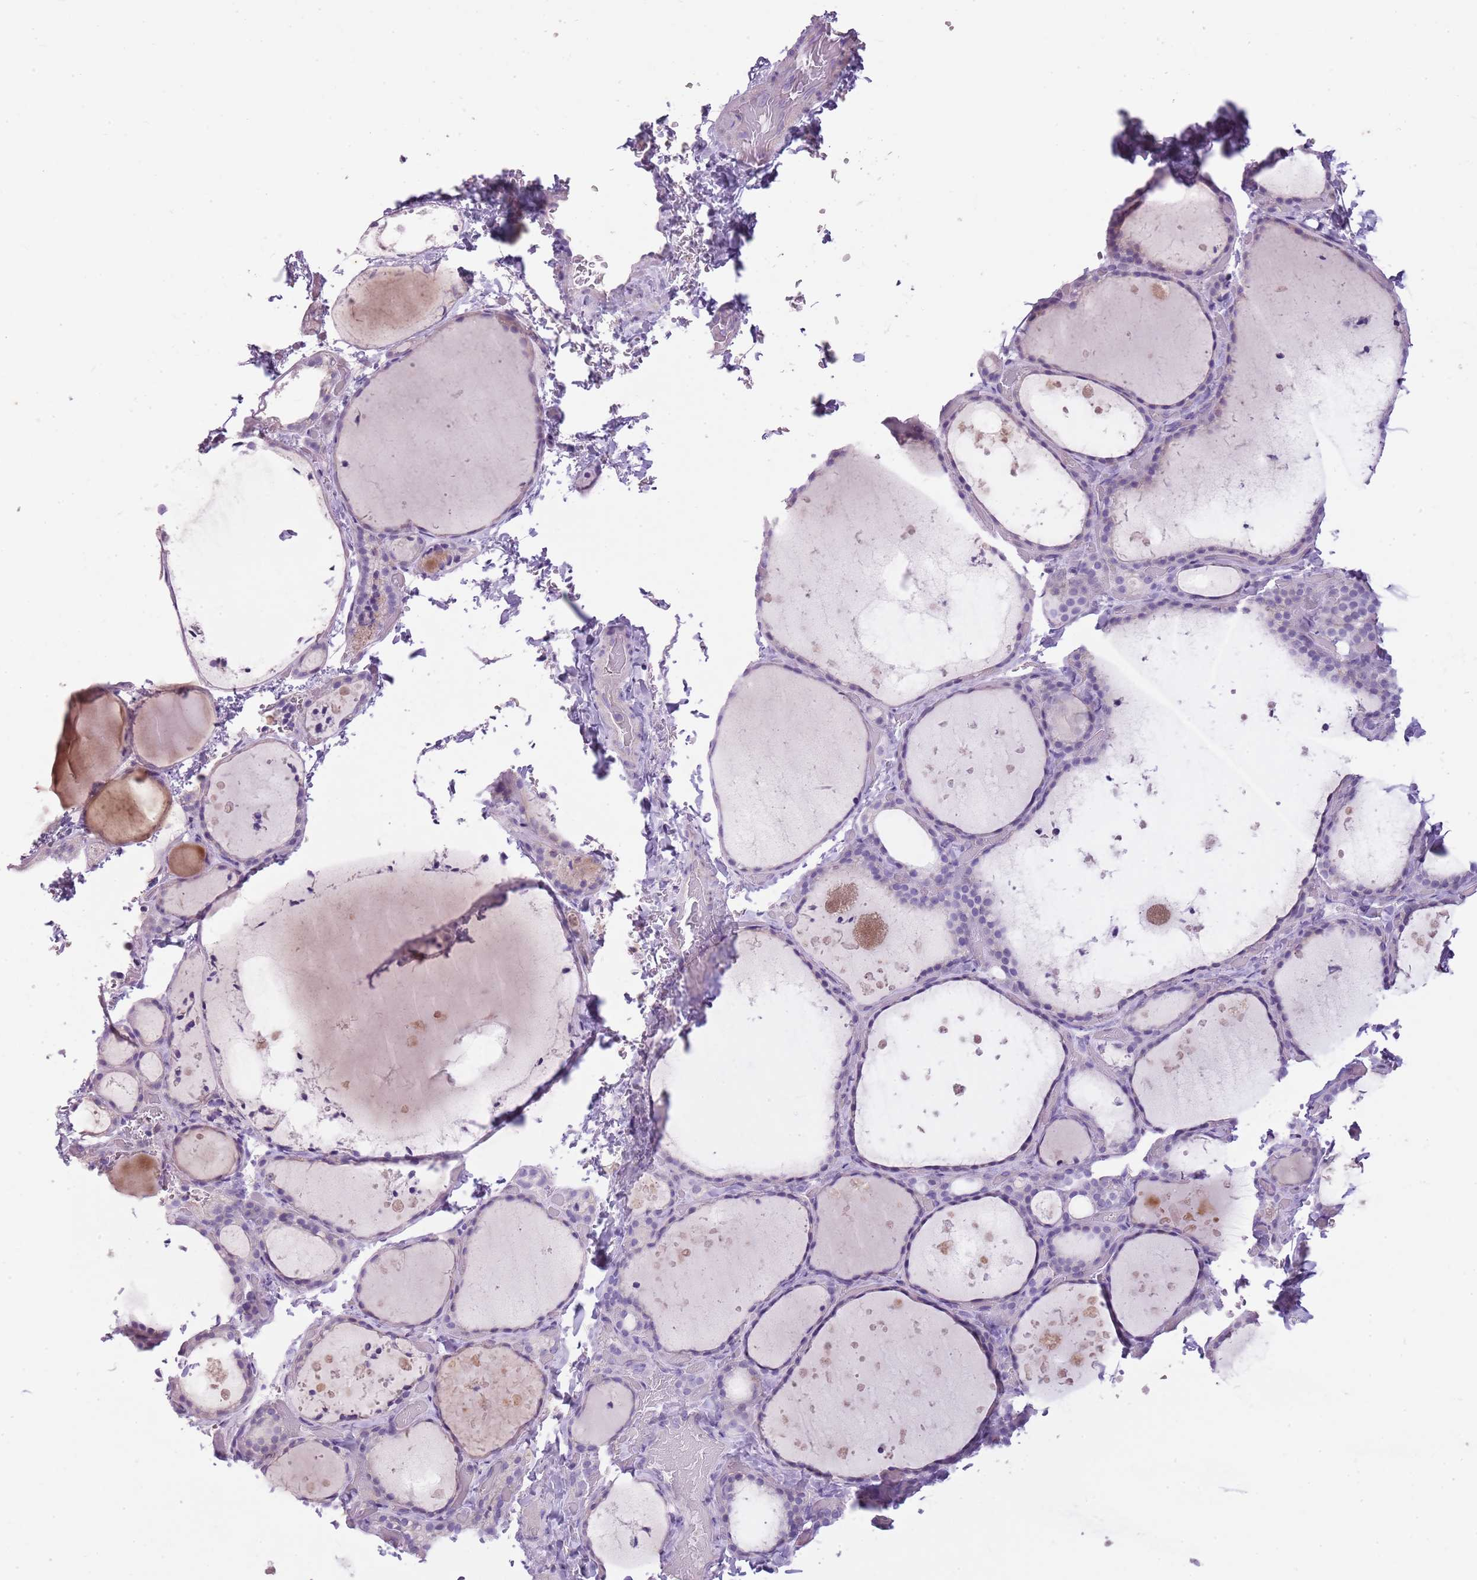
{"staining": {"intensity": "negative", "quantity": "none", "location": "none"}, "tissue": "thyroid gland", "cell_type": "Glandular cells", "image_type": "normal", "snomed": [{"axis": "morphology", "description": "Normal tissue, NOS"}, {"axis": "topography", "description": "Thyroid gland"}], "caption": "Photomicrograph shows no protein positivity in glandular cells of unremarkable thyroid gland. (Immunohistochemistry, brightfield microscopy, high magnification).", "gene": "CNPPD1", "patient": {"sex": "female", "age": 44}}